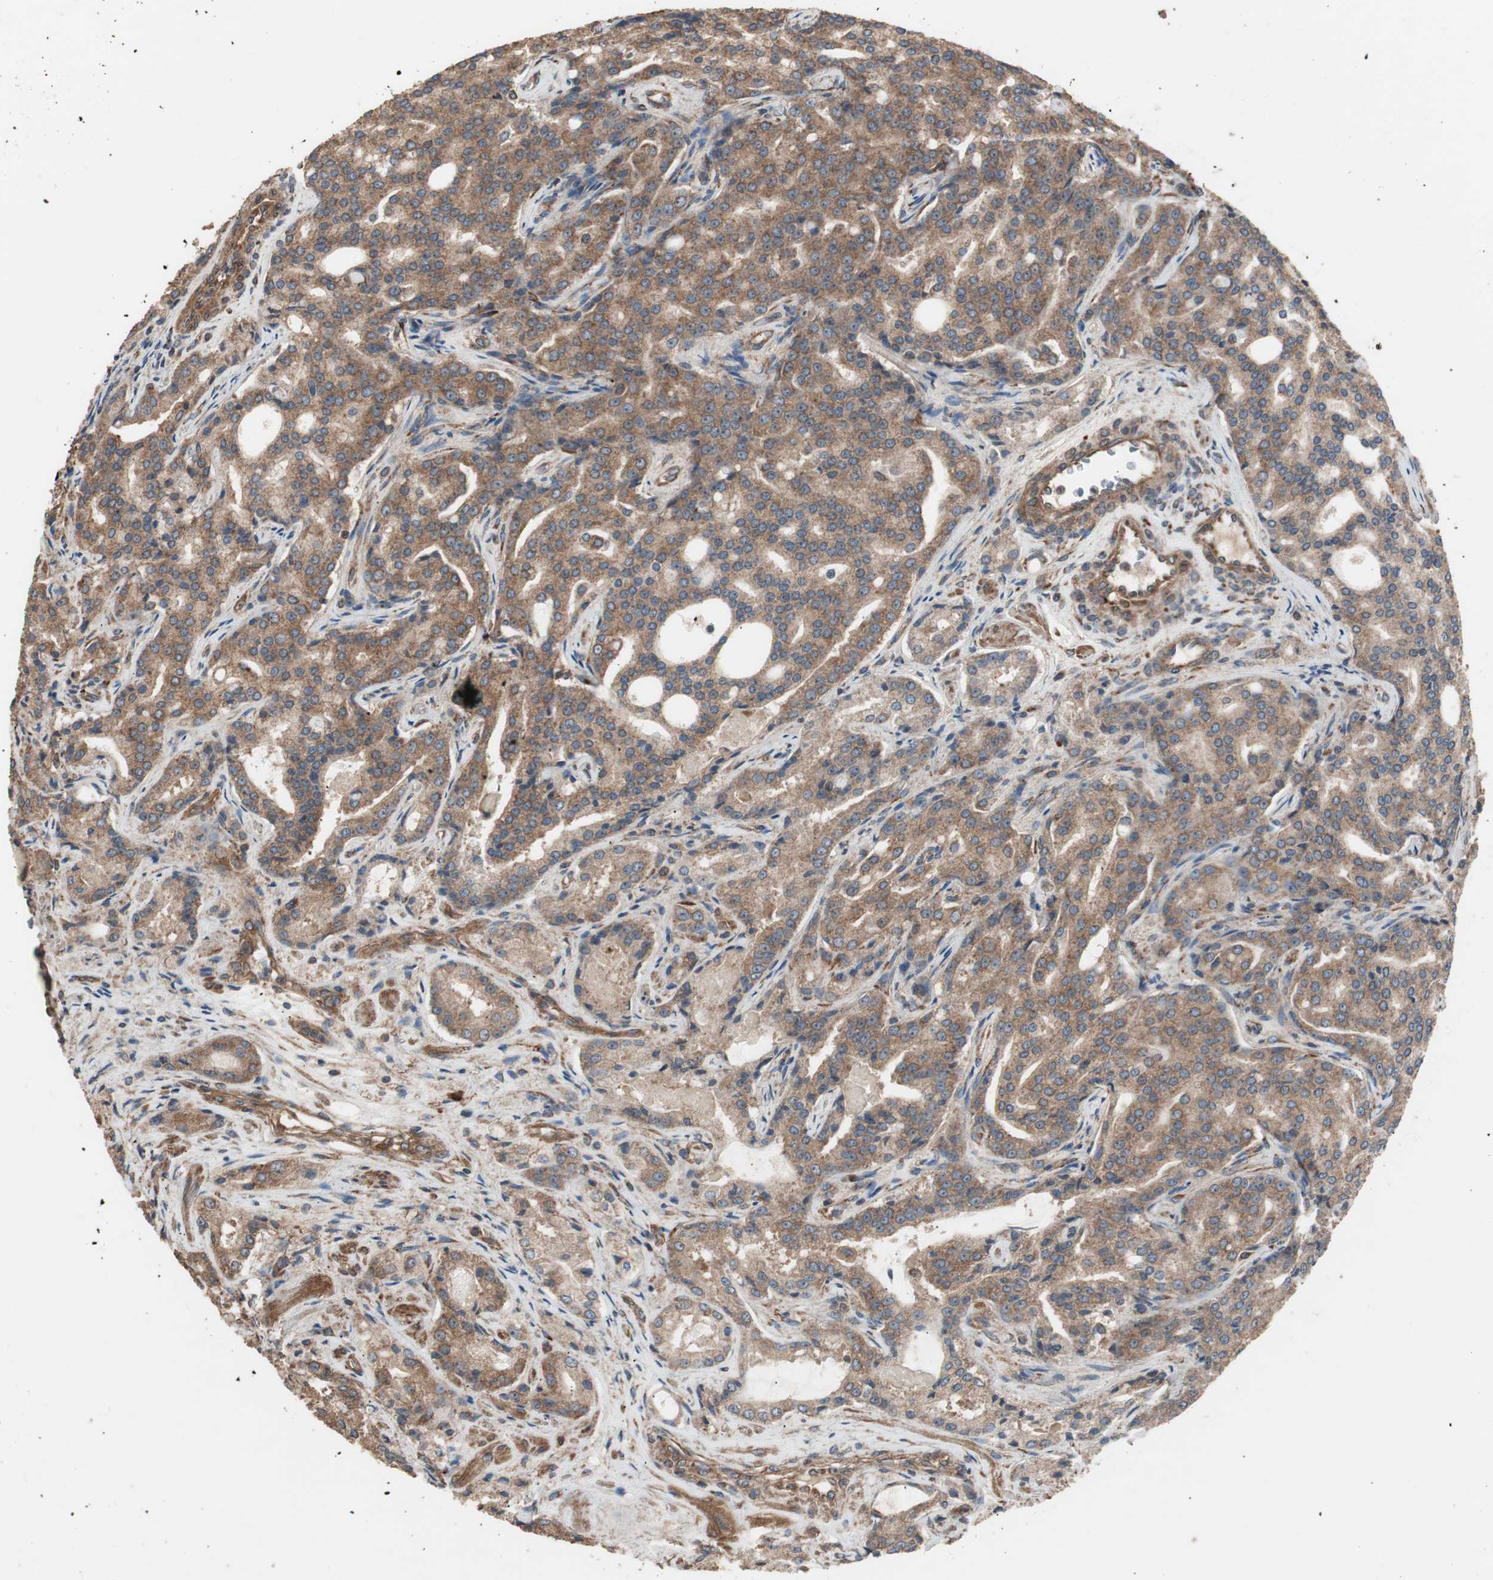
{"staining": {"intensity": "moderate", "quantity": ">75%", "location": "cytoplasmic/membranous"}, "tissue": "prostate cancer", "cell_type": "Tumor cells", "image_type": "cancer", "snomed": [{"axis": "morphology", "description": "Adenocarcinoma, High grade"}, {"axis": "topography", "description": "Prostate"}], "caption": "IHC (DAB) staining of human adenocarcinoma (high-grade) (prostate) shows moderate cytoplasmic/membranous protein staining in about >75% of tumor cells.", "gene": "LZTS1", "patient": {"sex": "male", "age": 72}}